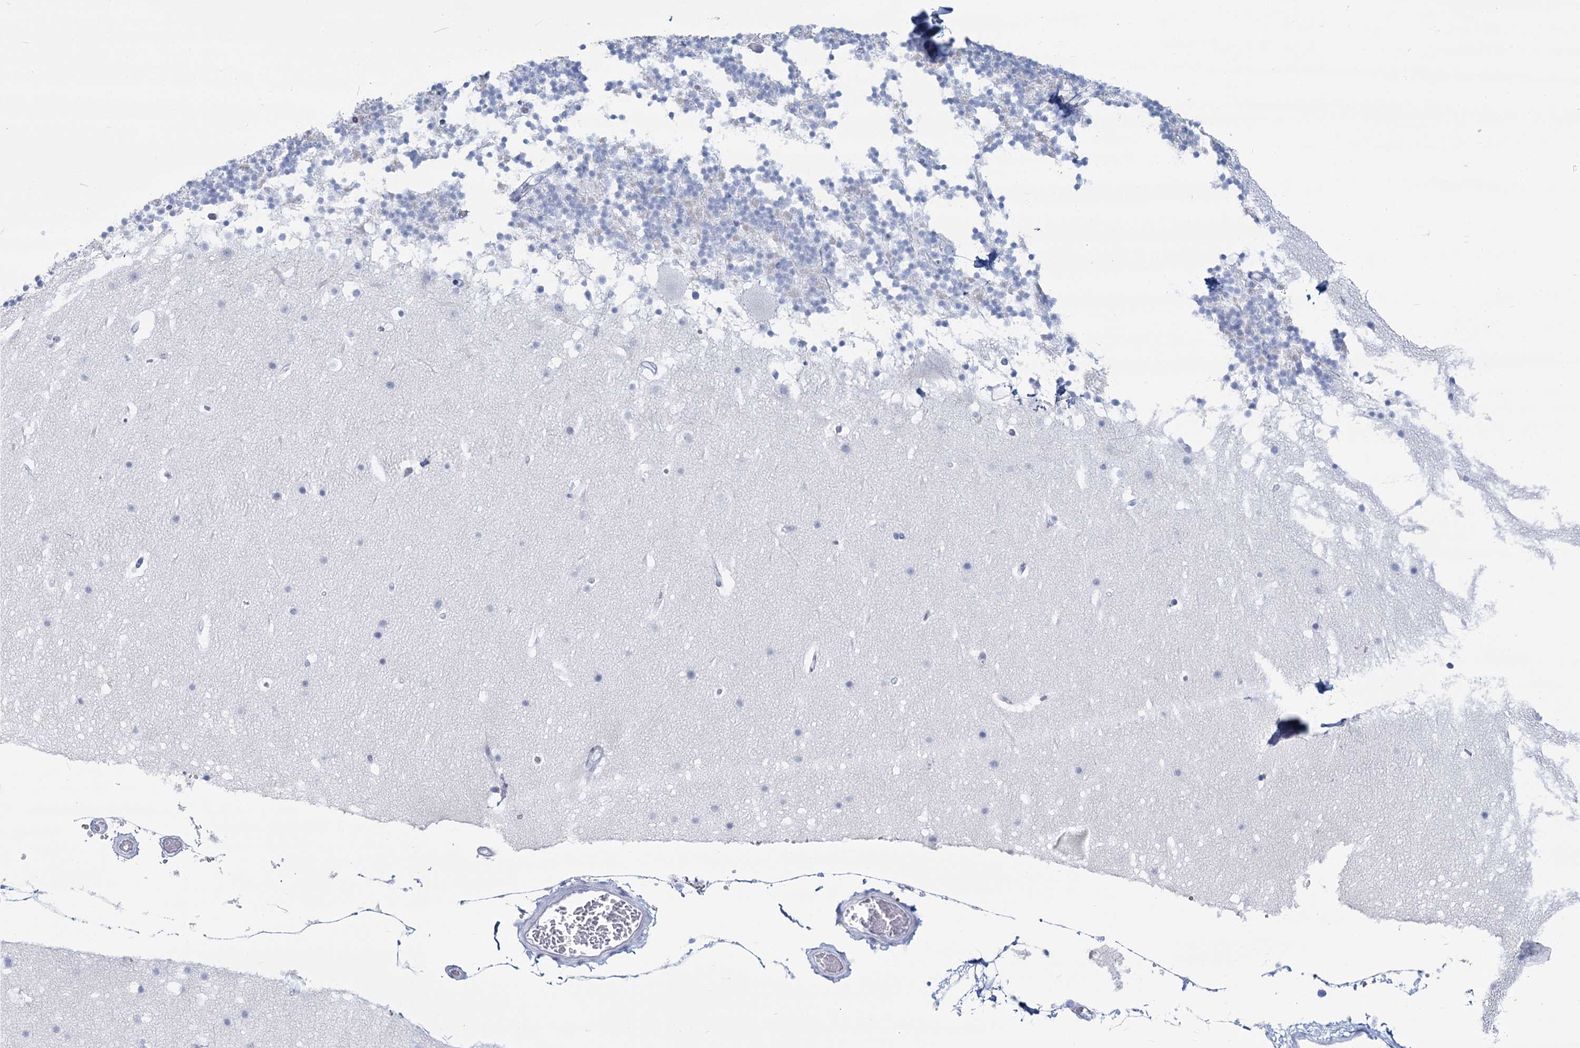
{"staining": {"intensity": "negative", "quantity": "none", "location": "none"}, "tissue": "cerebellum", "cell_type": "Cells in granular layer", "image_type": "normal", "snomed": [{"axis": "morphology", "description": "Normal tissue, NOS"}, {"axis": "topography", "description": "Cerebellum"}], "caption": "Immunohistochemistry (IHC) of benign human cerebellum exhibits no staining in cells in granular layer.", "gene": "SLC6A19", "patient": {"sex": "male", "age": 57}}